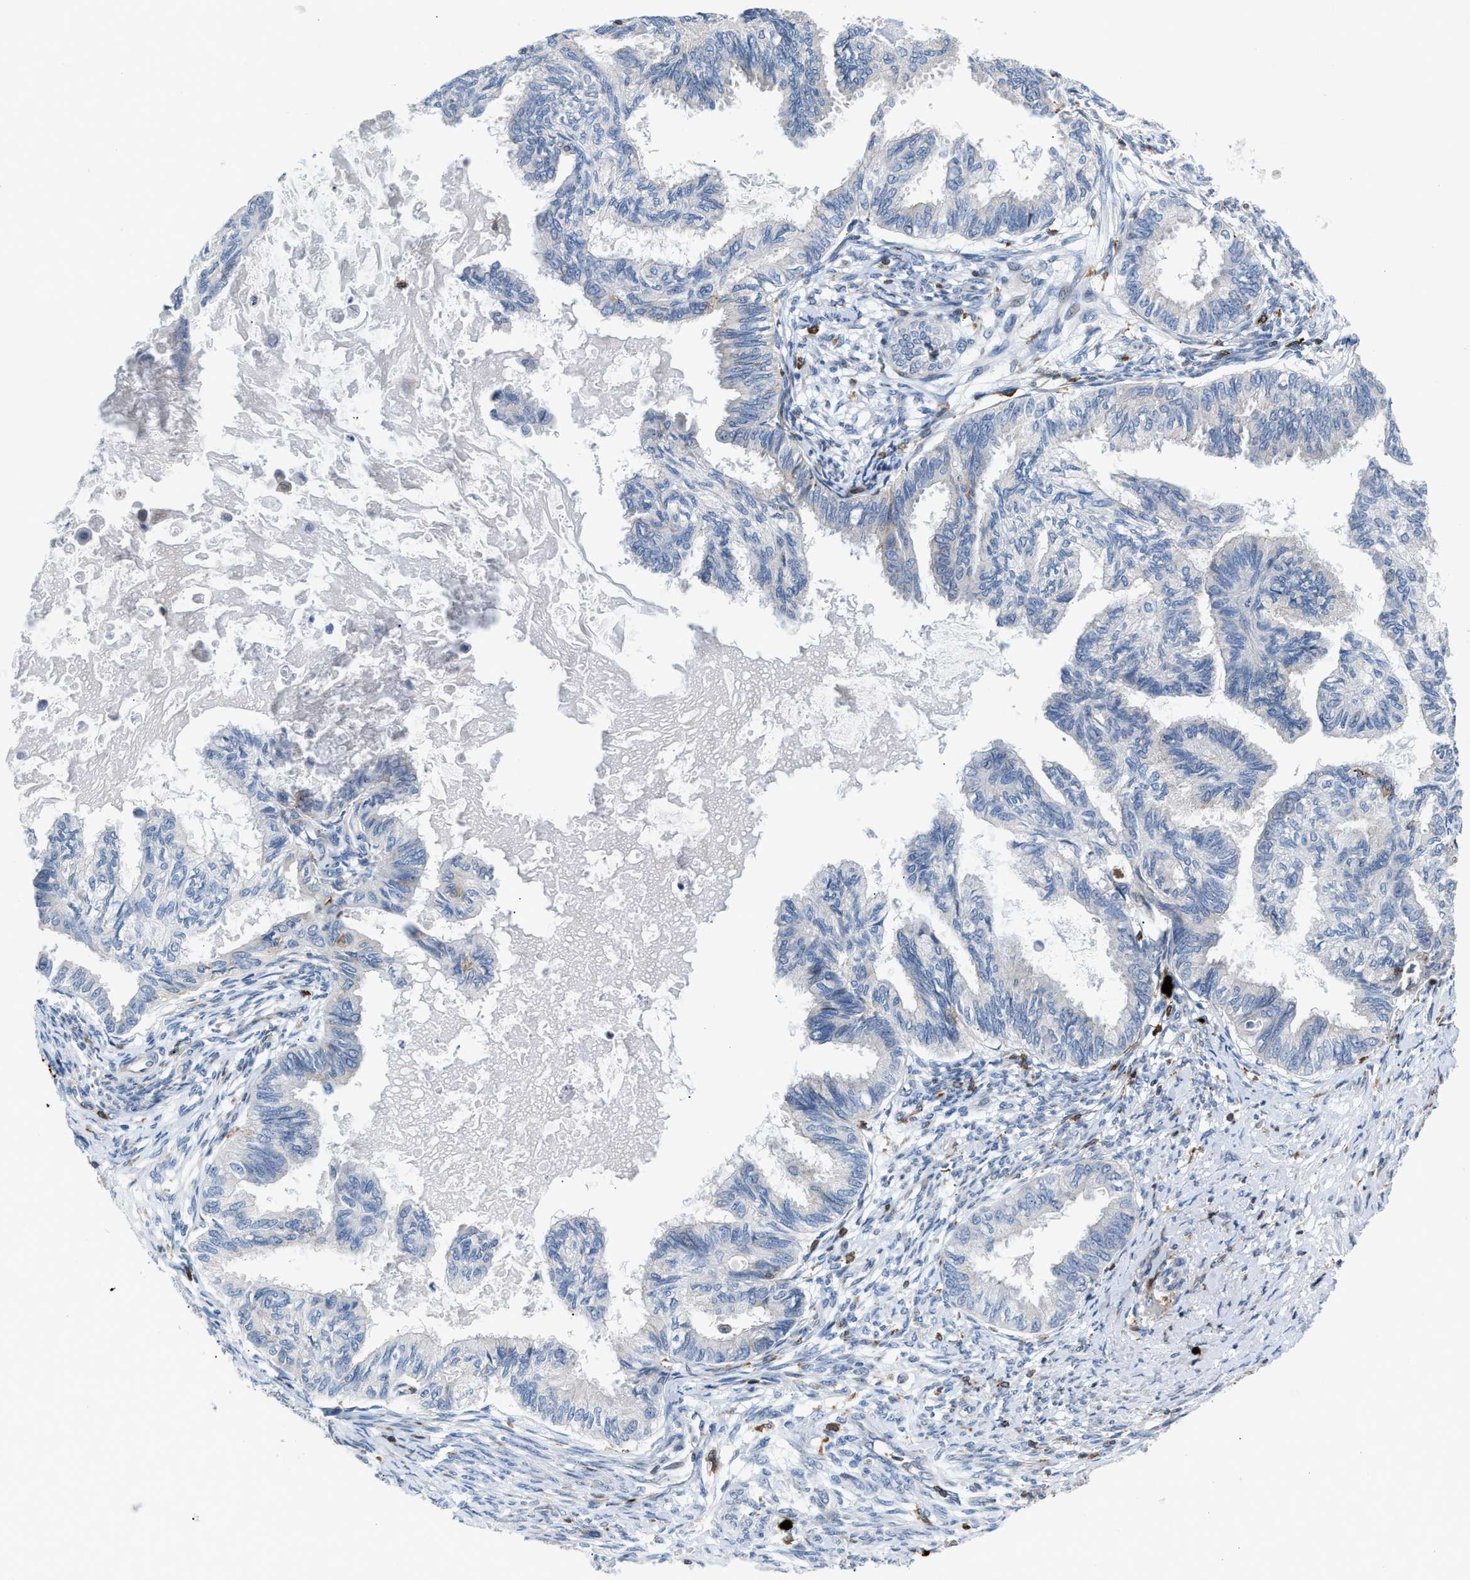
{"staining": {"intensity": "negative", "quantity": "none", "location": "none"}, "tissue": "cervical cancer", "cell_type": "Tumor cells", "image_type": "cancer", "snomed": [{"axis": "morphology", "description": "Normal tissue, NOS"}, {"axis": "morphology", "description": "Adenocarcinoma, NOS"}, {"axis": "topography", "description": "Cervix"}, {"axis": "topography", "description": "Endometrium"}], "caption": "The micrograph displays no staining of tumor cells in adenocarcinoma (cervical).", "gene": "ATP9A", "patient": {"sex": "female", "age": 86}}